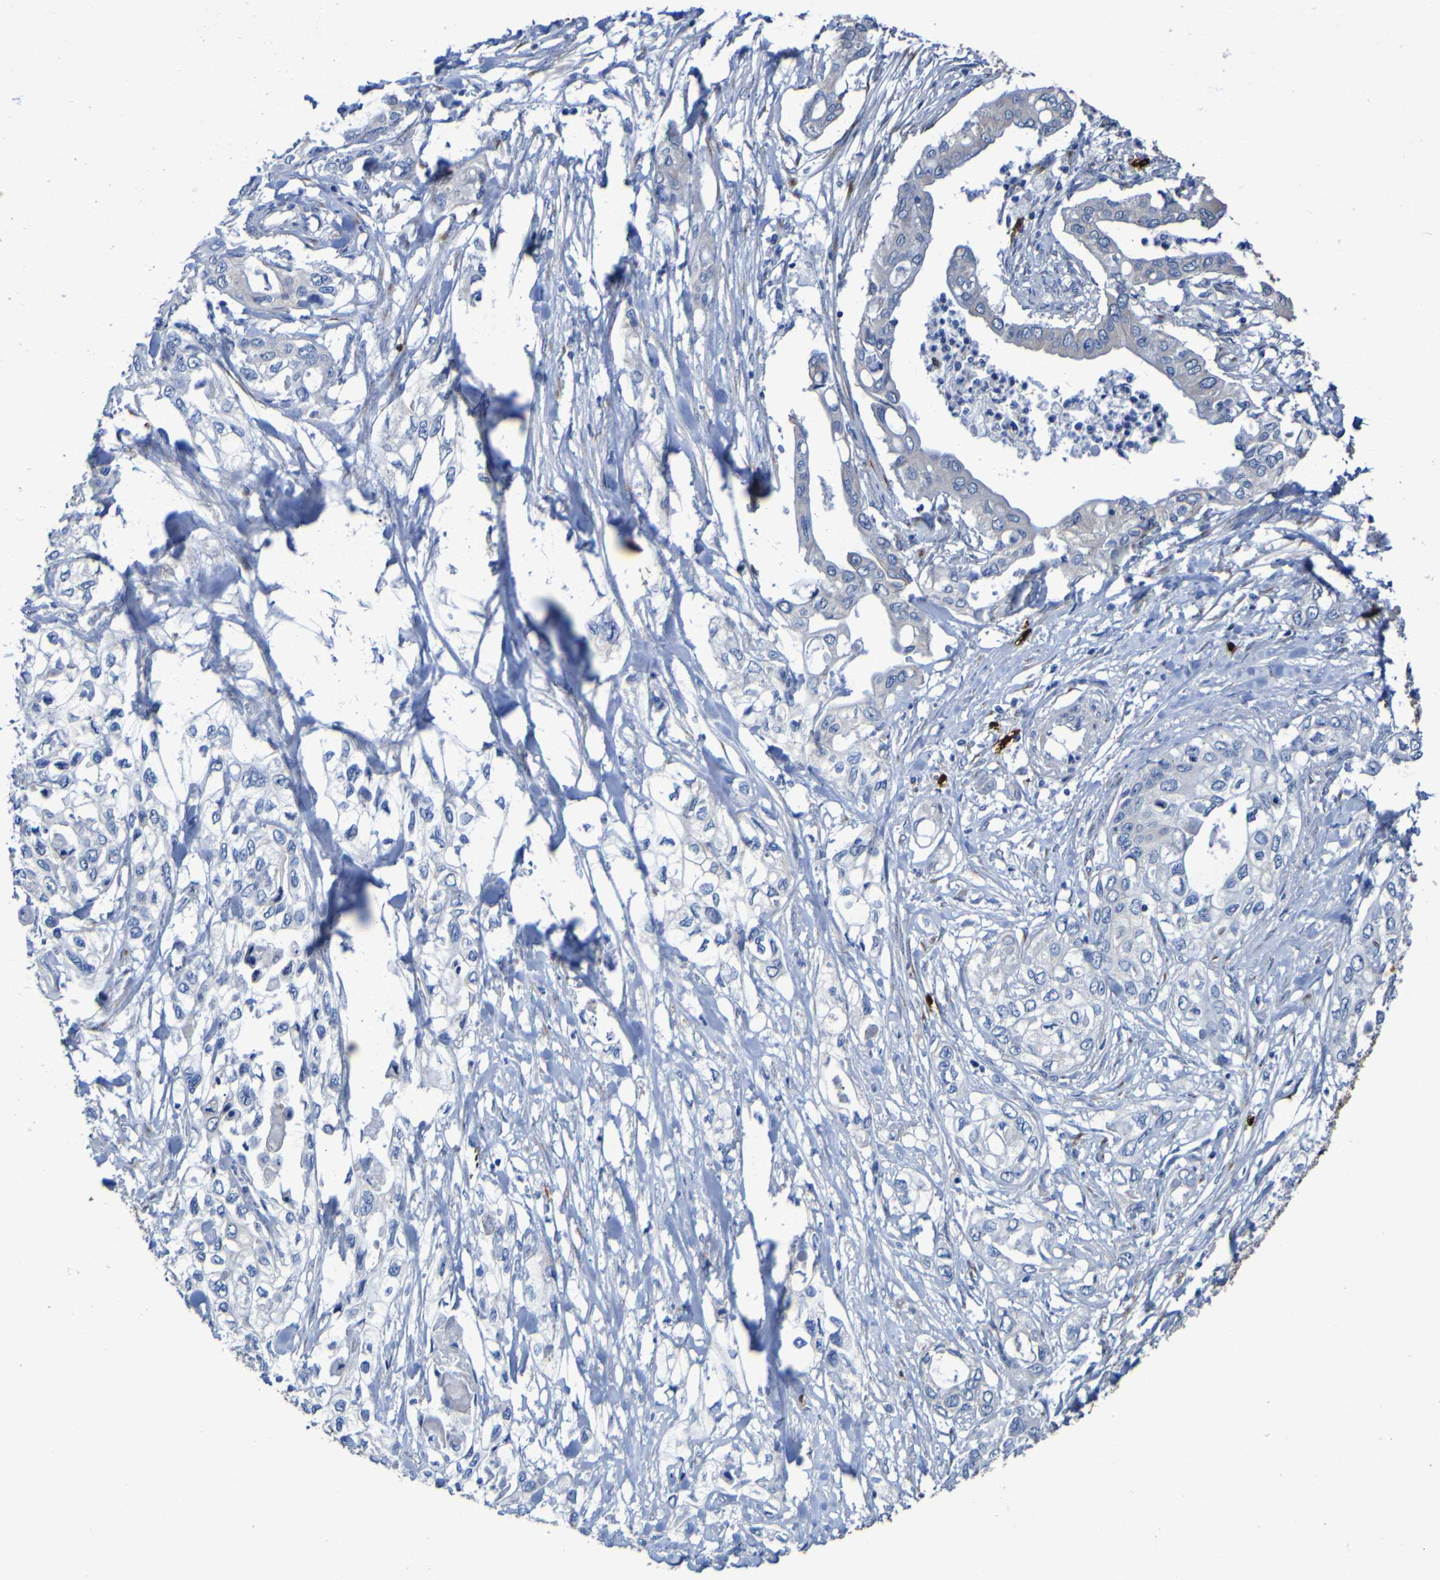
{"staining": {"intensity": "negative", "quantity": "none", "location": "none"}, "tissue": "pancreatic cancer", "cell_type": "Tumor cells", "image_type": "cancer", "snomed": [{"axis": "morphology", "description": "Adenocarcinoma, NOS"}, {"axis": "topography", "description": "Pancreas"}], "caption": "Pancreatic adenocarcinoma stained for a protein using immunohistochemistry displays no staining tumor cells.", "gene": "C11orf24", "patient": {"sex": "female", "age": 70}}